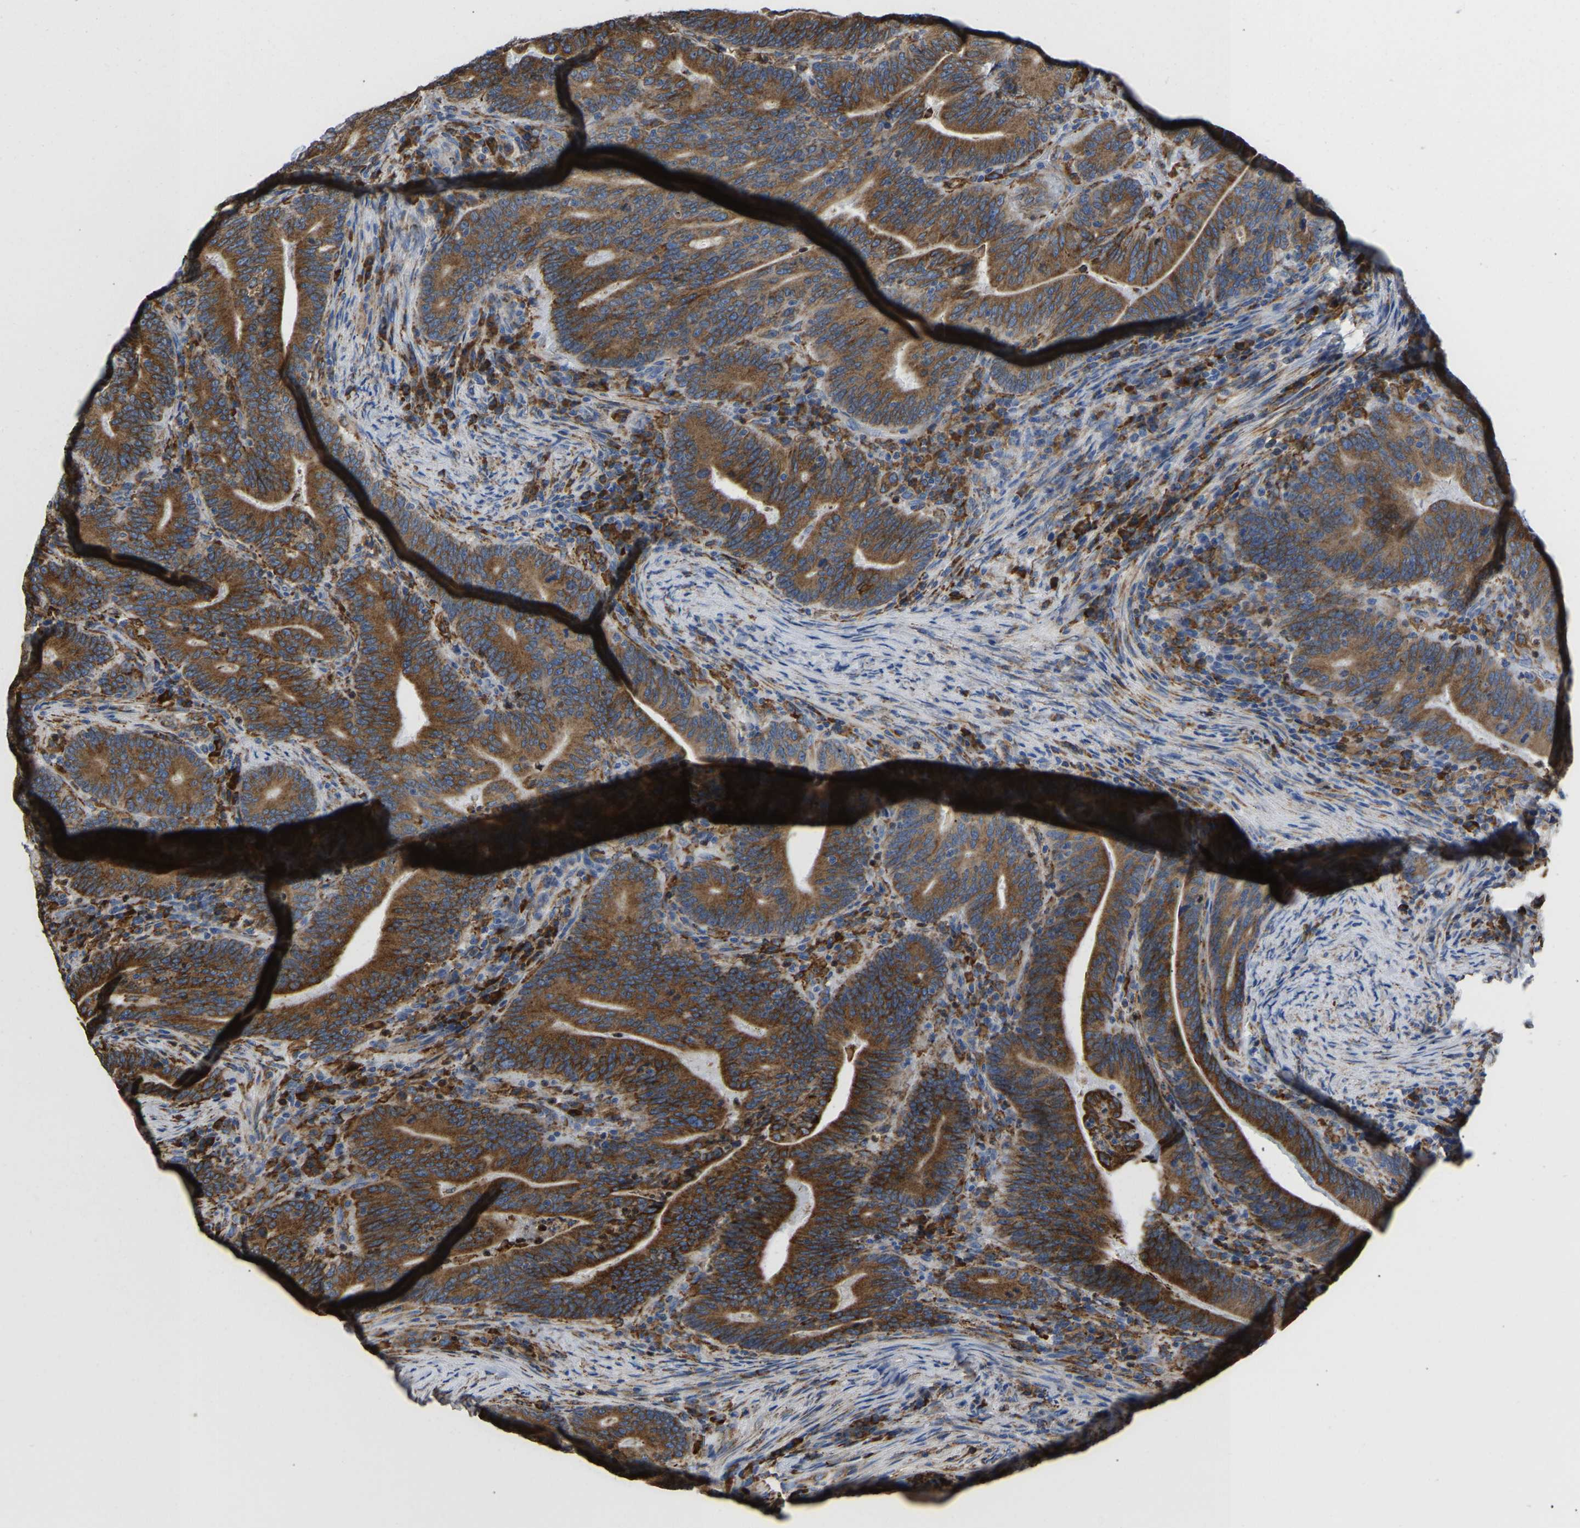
{"staining": {"intensity": "moderate", "quantity": ">75%", "location": "cytoplasmic/membranous"}, "tissue": "colorectal cancer", "cell_type": "Tumor cells", "image_type": "cancer", "snomed": [{"axis": "morphology", "description": "Adenocarcinoma, NOS"}, {"axis": "topography", "description": "Colon"}], "caption": "The image shows staining of colorectal cancer (adenocarcinoma), revealing moderate cytoplasmic/membranous protein positivity (brown color) within tumor cells.", "gene": "P4HB", "patient": {"sex": "female", "age": 66}}